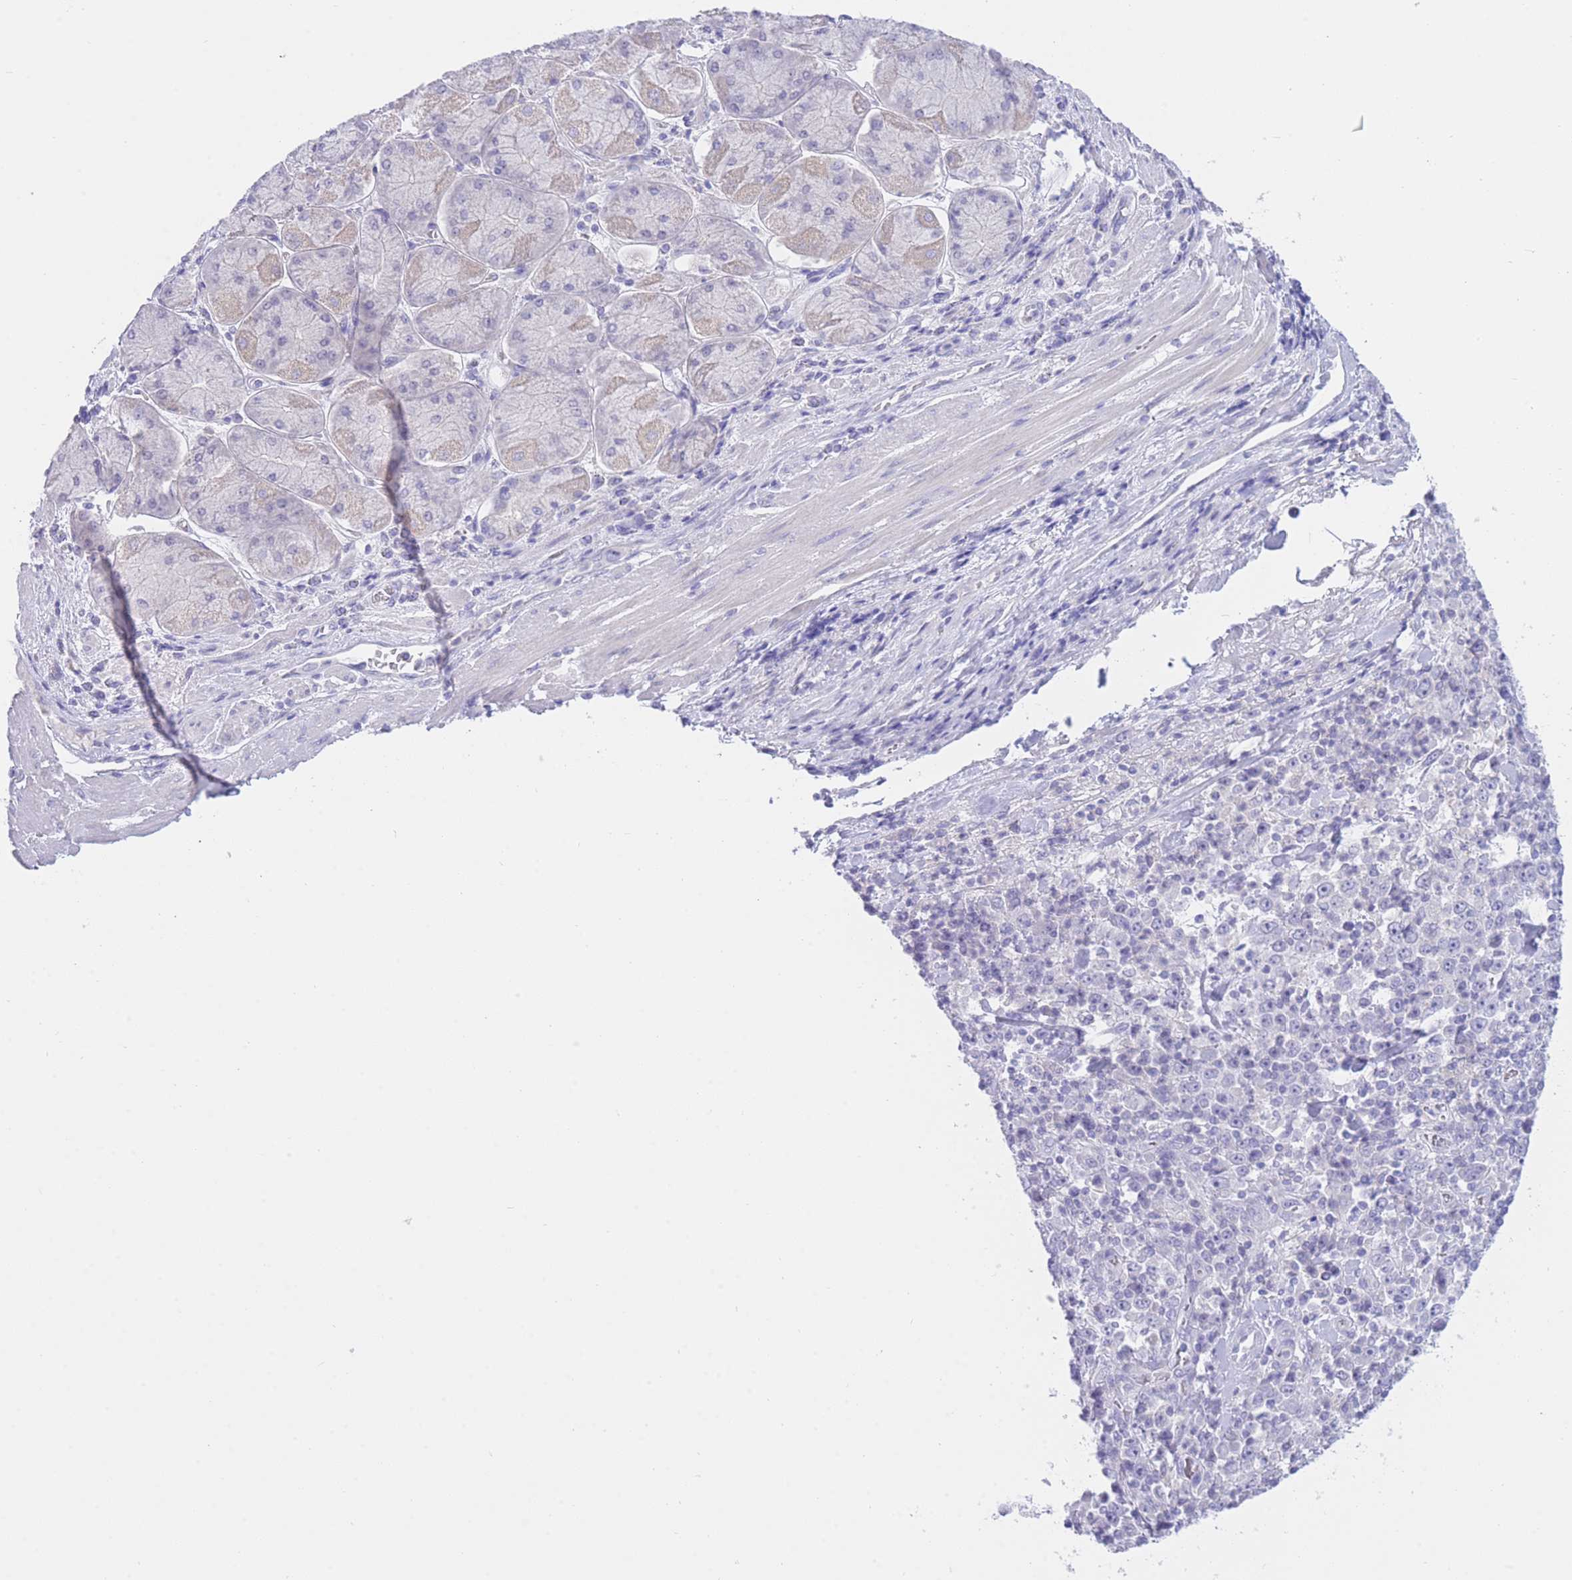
{"staining": {"intensity": "negative", "quantity": "none", "location": "none"}, "tissue": "stomach cancer", "cell_type": "Tumor cells", "image_type": "cancer", "snomed": [{"axis": "morphology", "description": "Normal tissue, NOS"}, {"axis": "morphology", "description": "Adenocarcinoma, NOS"}, {"axis": "topography", "description": "Stomach, upper"}, {"axis": "topography", "description": "Stomach"}], "caption": "Immunohistochemical staining of human adenocarcinoma (stomach) exhibits no significant positivity in tumor cells. (Stains: DAB (3,3'-diaminobenzidine) immunohistochemistry (IHC) with hematoxylin counter stain, Microscopy: brightfield microscopy at high magnification).", "gene": "ZNF212", "patient": {"sex": "male", "age": 59}}